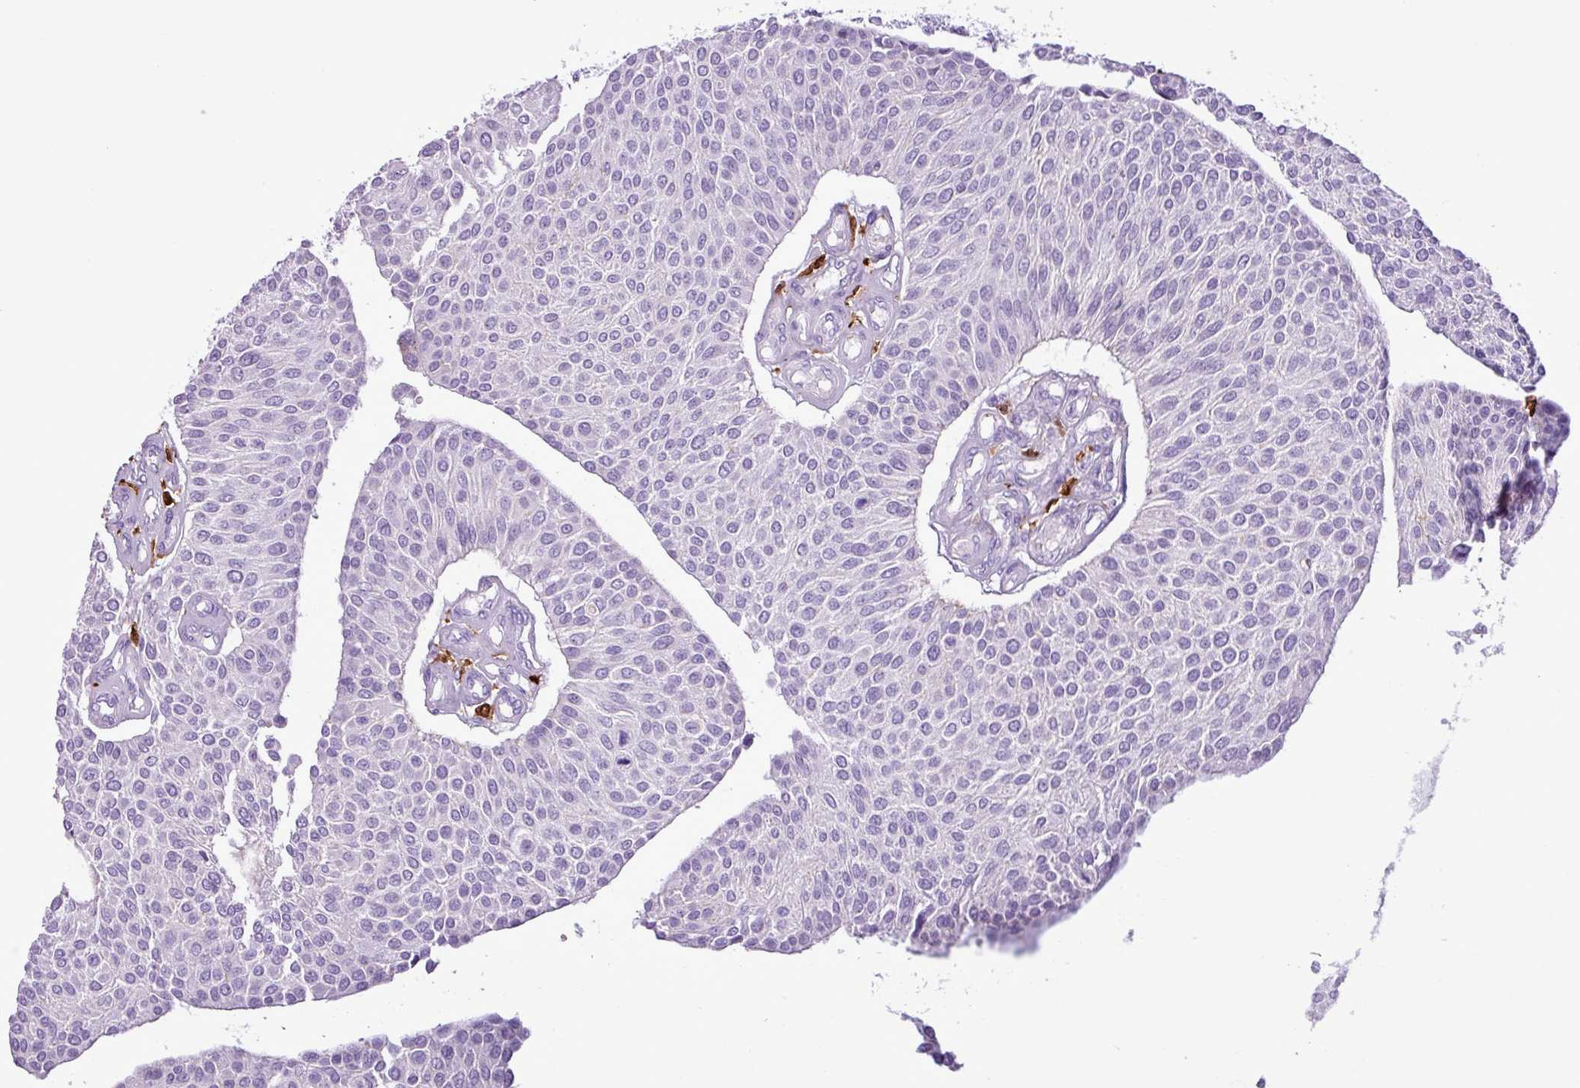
{"staining": {"intensity": "negative", "quantity": "none", "location": "none"}, "tissue": "urothelial cancer", "cell_type": "Tumor cells", "image_type": "cancer", "snomed": [{"axis": "morphology", "description": "Urothelial carcinoma, NOS"}, {"axis": "topography", "description": "Urinary bladder"}], "caption": "This is an IHC histopathology image of human urothelial cancer. There is no expression in tumor cells.", "gene": "TMEM200C", "patient": {"sex": "male", "age": 55}}